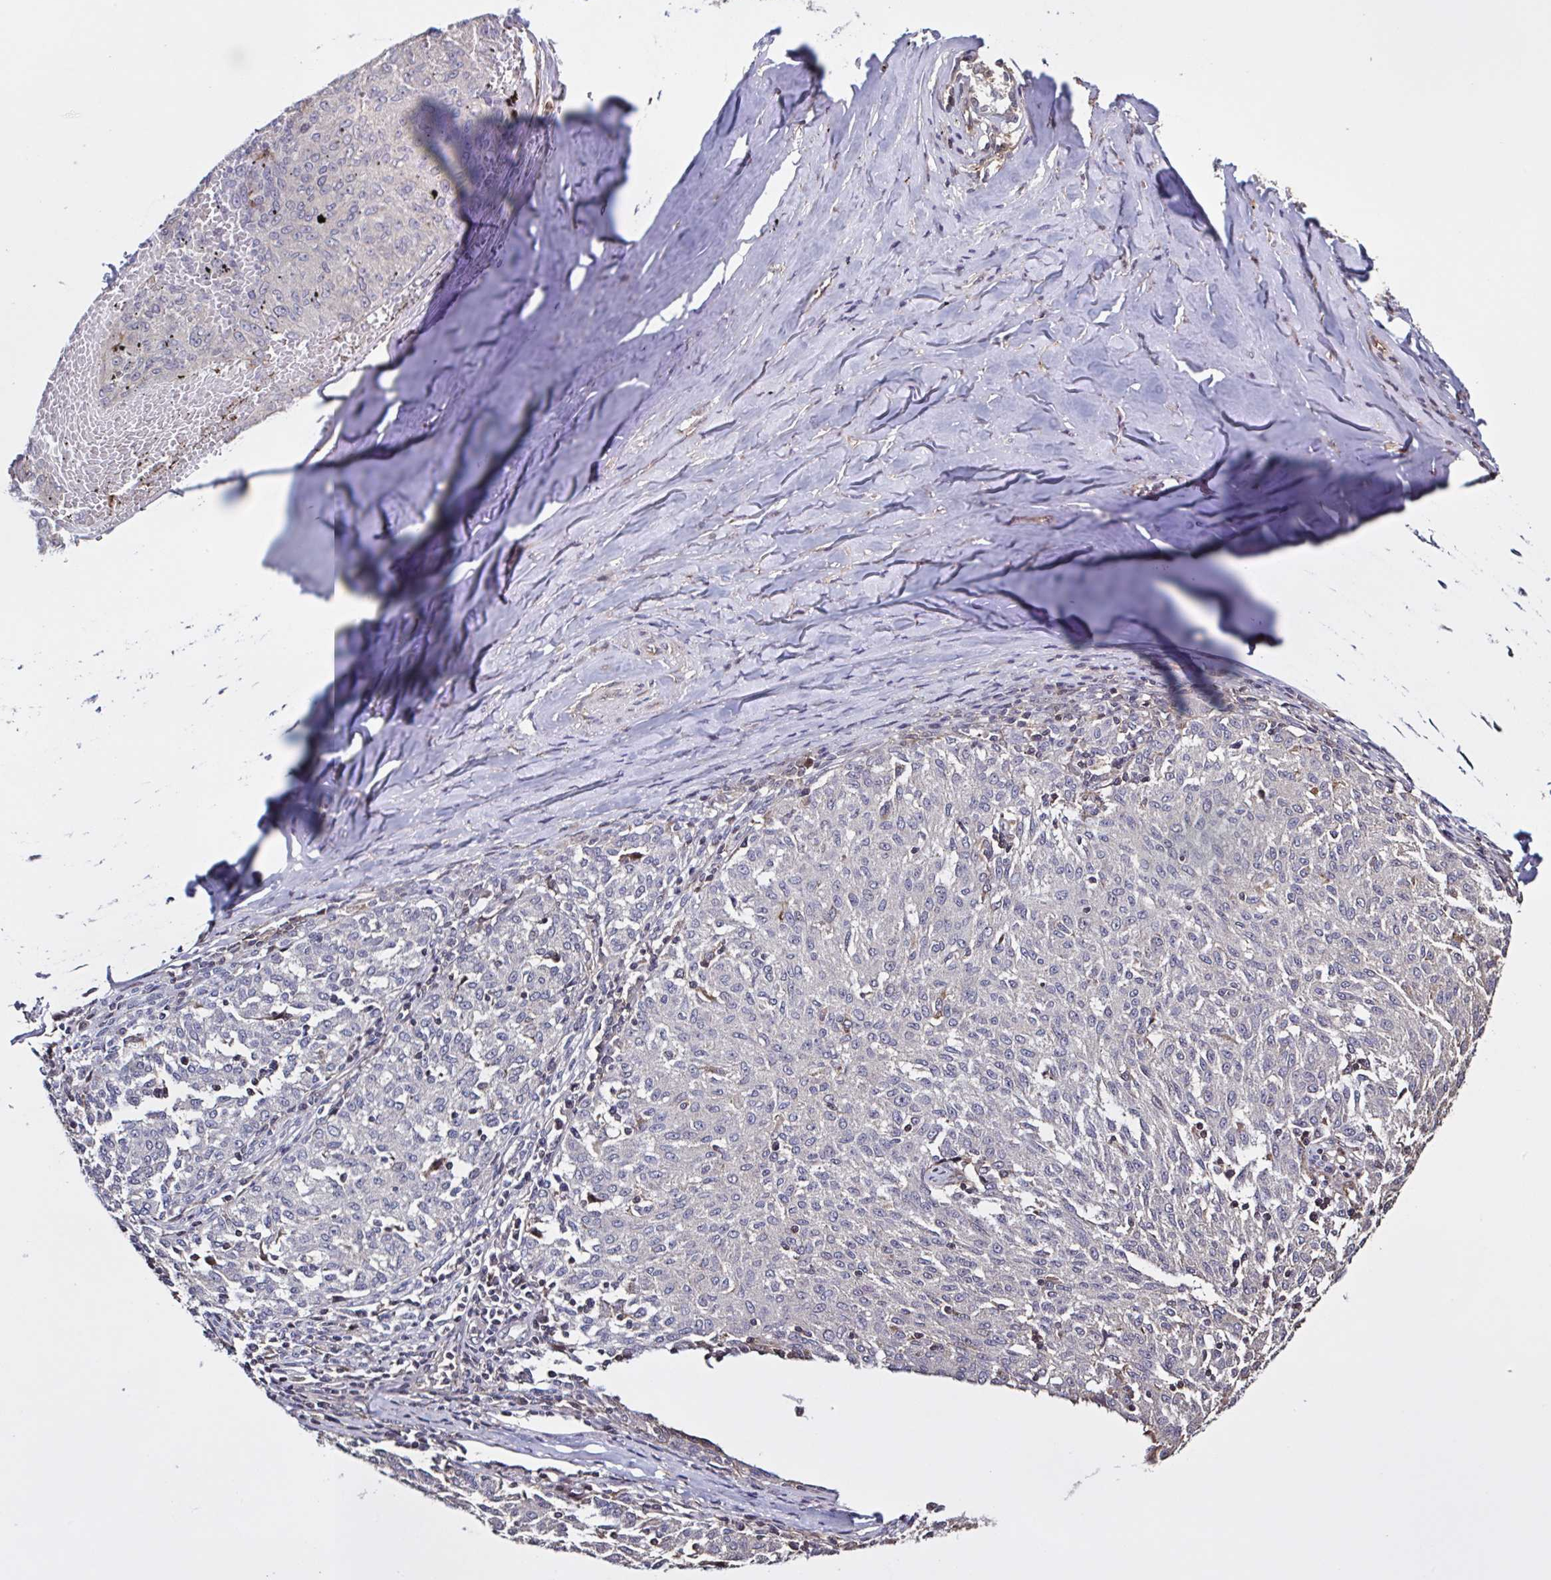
{"staining": {"intensity": "negative", "quantity": "none", "location": "none"}, "tissue": "melanoma", "cell_type": "Tumor cells", "image_type": "cancer", "snomed": [{"axis": "morphology", "description": "Malignant melanoma, NOS"}, {"axis": "topography", "description": "Skin"}], "caption": "An immunohistochemistry histopathology image of melanoma is shown. There is no staining in tumor cells of melanoma.", "gene": "ZNF200", "patient": {"sex": "female", "age": 72}}